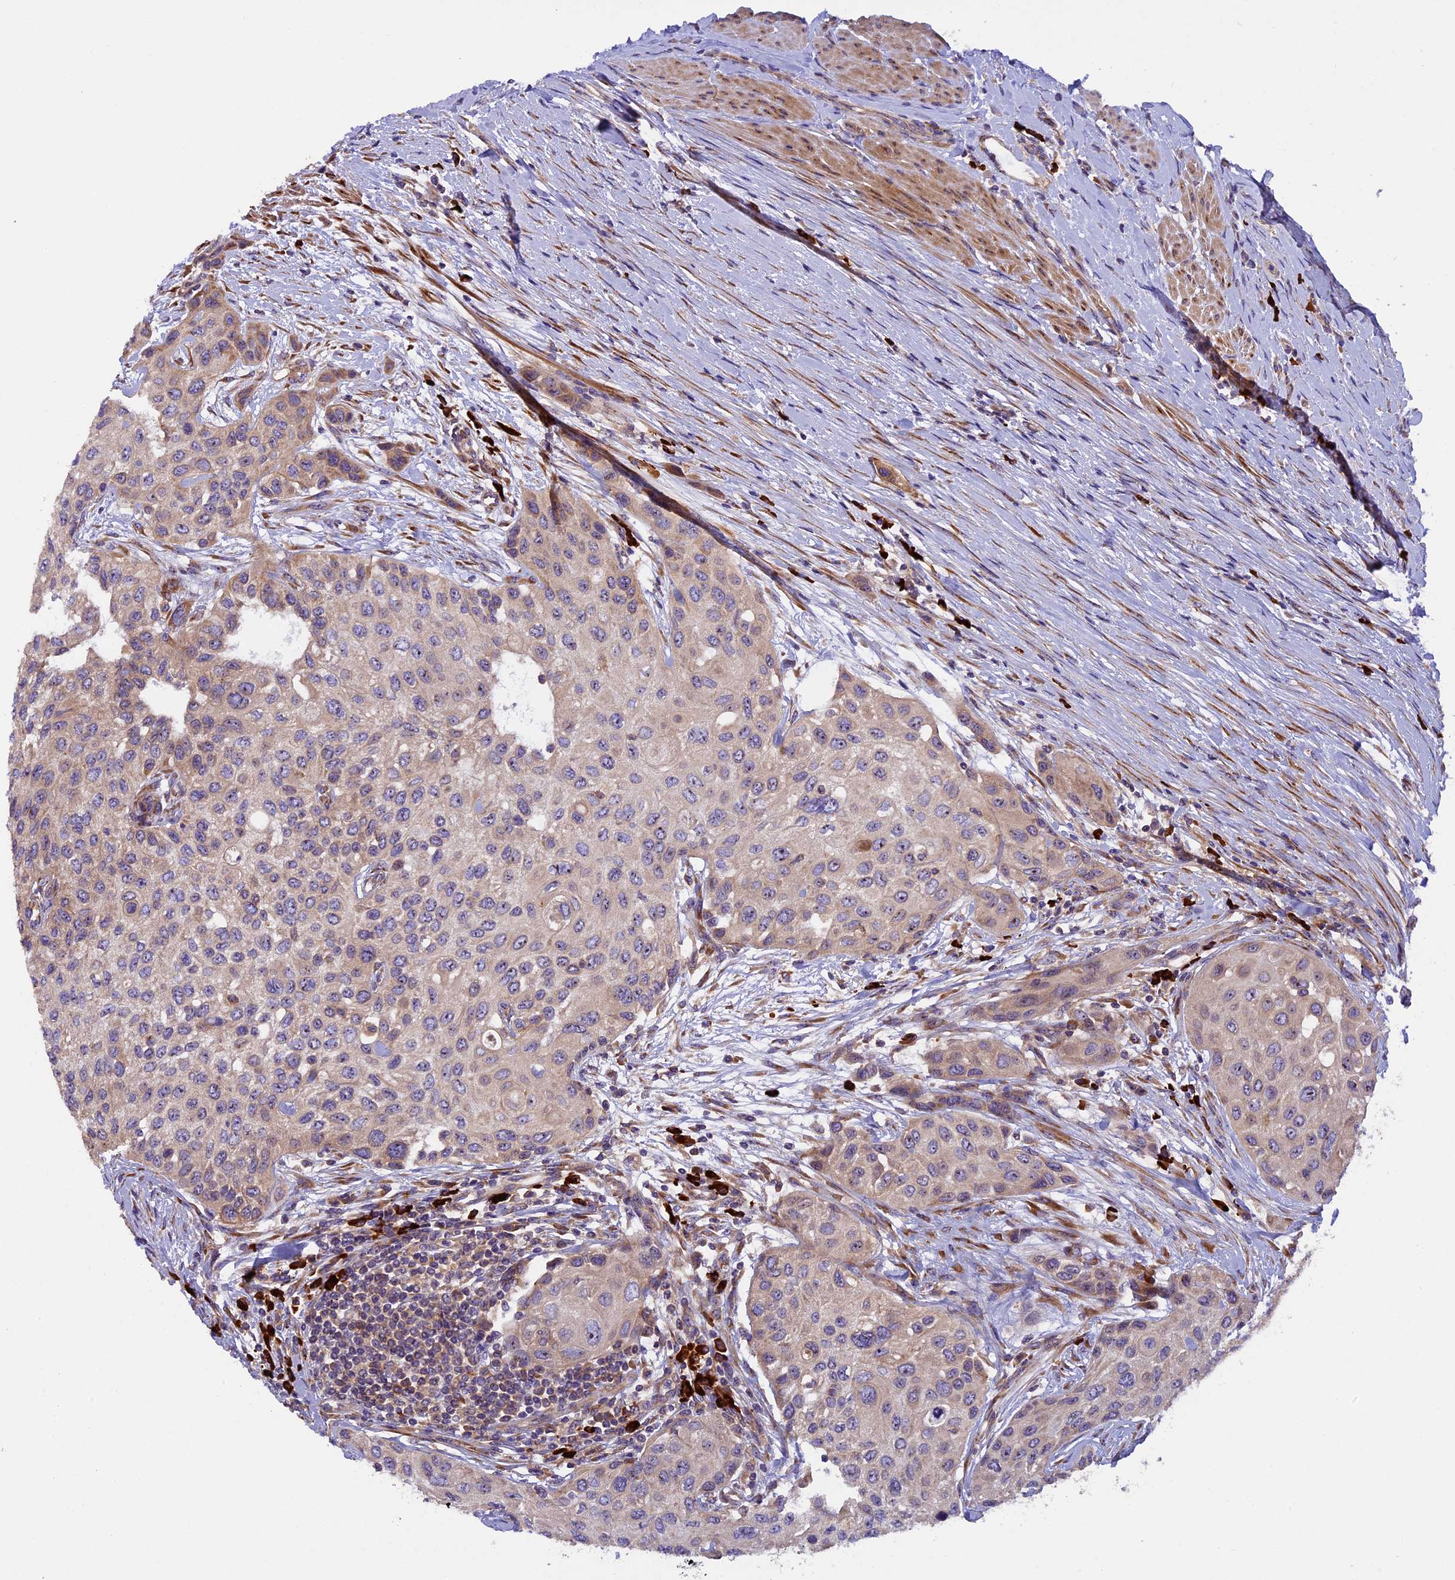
{"staining": {"intensity": "weak", "quantity": ">75%", "location": "cytoplasmic/membranous"}, "tissue": "urothelial cancer", "cell_type": "Tumor cells", "image_type": "cancer", "snomed": [{"axis": "morphology", "description": "Normal tissue, NOS"}, {"axis": "morphology", "description": "Urothelial carcinoma, High grade"}, {"axis": "topography", "description": "Vascular tissue"}, {"axis": "topography", "description": "Urinary bladder"}], "caption": "Immunohistochemistry staining of high-grade urothelial carcinoma, which displays low levels of weak cytoplasmic/membranous positivity in approximately >75% of tumor cells indicating weak cytoplasmic/membranous protein staining. The staining was performed using DAB (3,3'-diaminobenzidine) (brown) for protein detection and nuclei were counterstained in hematoxylin (blue).", "gene": "FRY", "patient": {"sex": "female", "age": 56}}